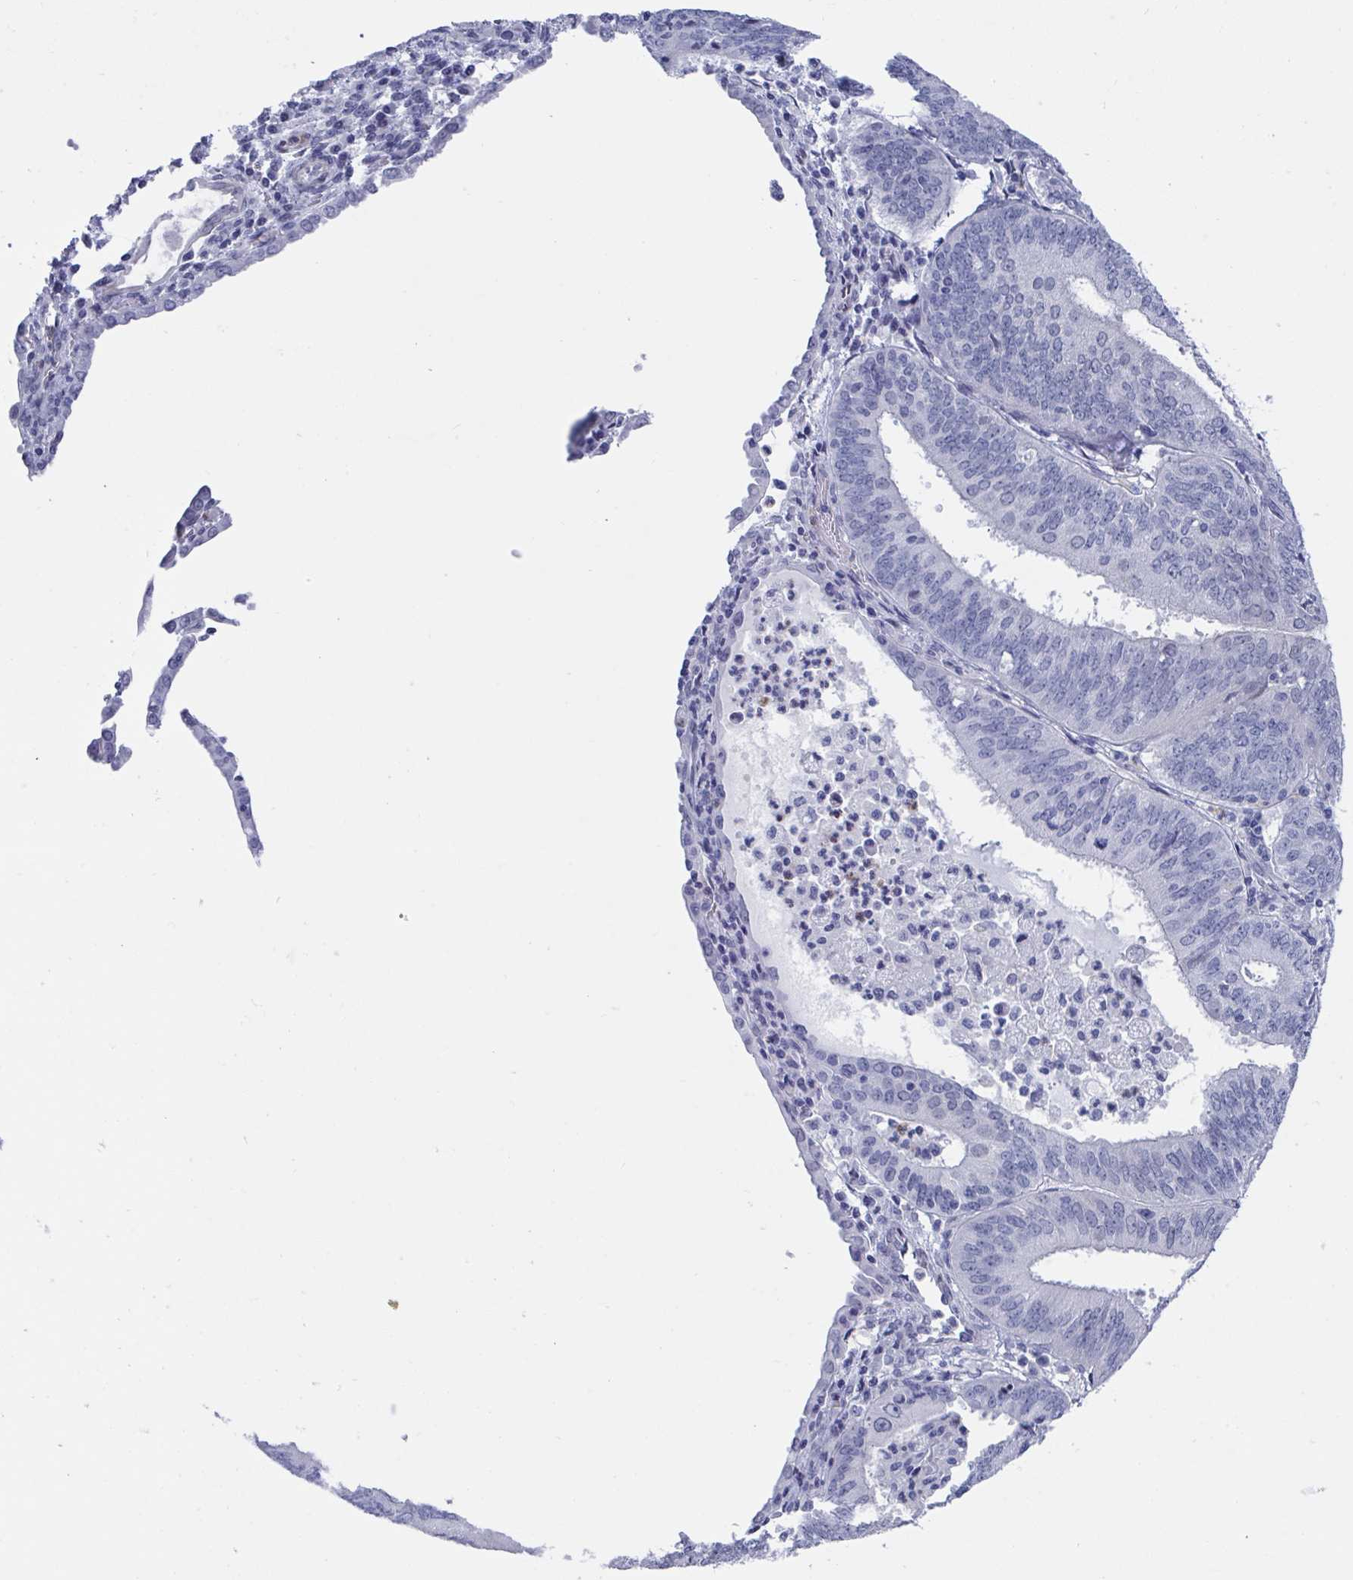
{"staining": {"intensity": "negative", "quantity": "none", "location": "none"}, "tissue": "cervical cancer", "cell_type": "Tumor cells", "image_type": "cancer", "snomed": [{"axis": "morphology", "description": "Adenocarcinoma, NOS"}, {"axis": "topography", "description": "Cervix"}], "caption": "High power microscopy photomicrograph of an immunohistochemistry micrograph of adenocarcinoma (cervical), revealing no significant staining in tumor cells.", "gene": "MFSD4A", "patient": {"sex": "female", "age": 56}}